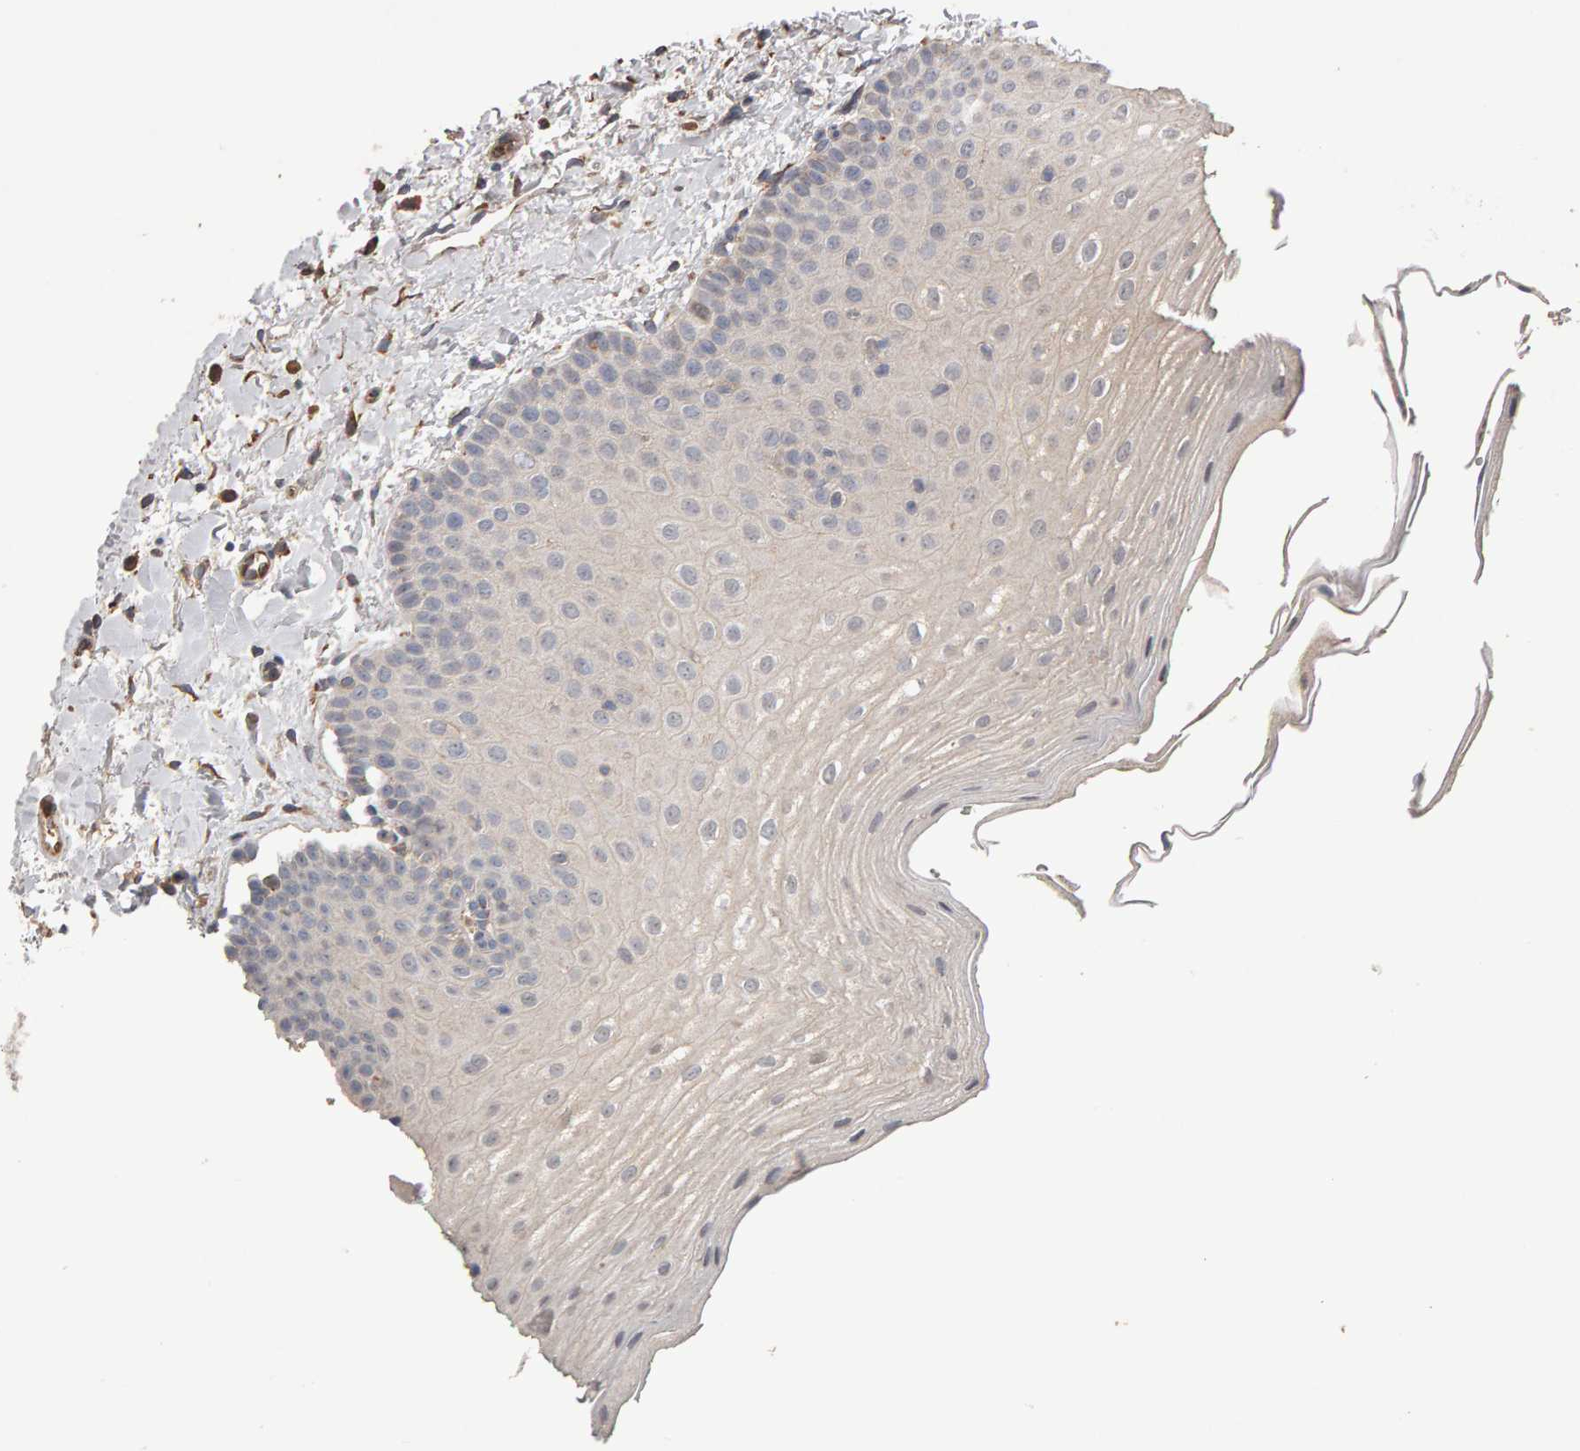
{"staining": {"intensity": "negative", "quantity": "none", "location": "none"}, "tissue": "oral mucosa", "cell_type": "Squamous epithelial cells", "image_type": "normal", "snomed": [{"axis": "morphology", "description": "Normal tissue, NOS"}, {"axis": "topography", "description": "Skin"}, {"axis": "topography", "description": "Oral tissue"}], "caption": "Immunohistochemical staining of benign oral mucosa exhibits no significant expression in squamous epithelial cells.", "gene": "COASY", "patient": {"sex": "male", "age": 84}}